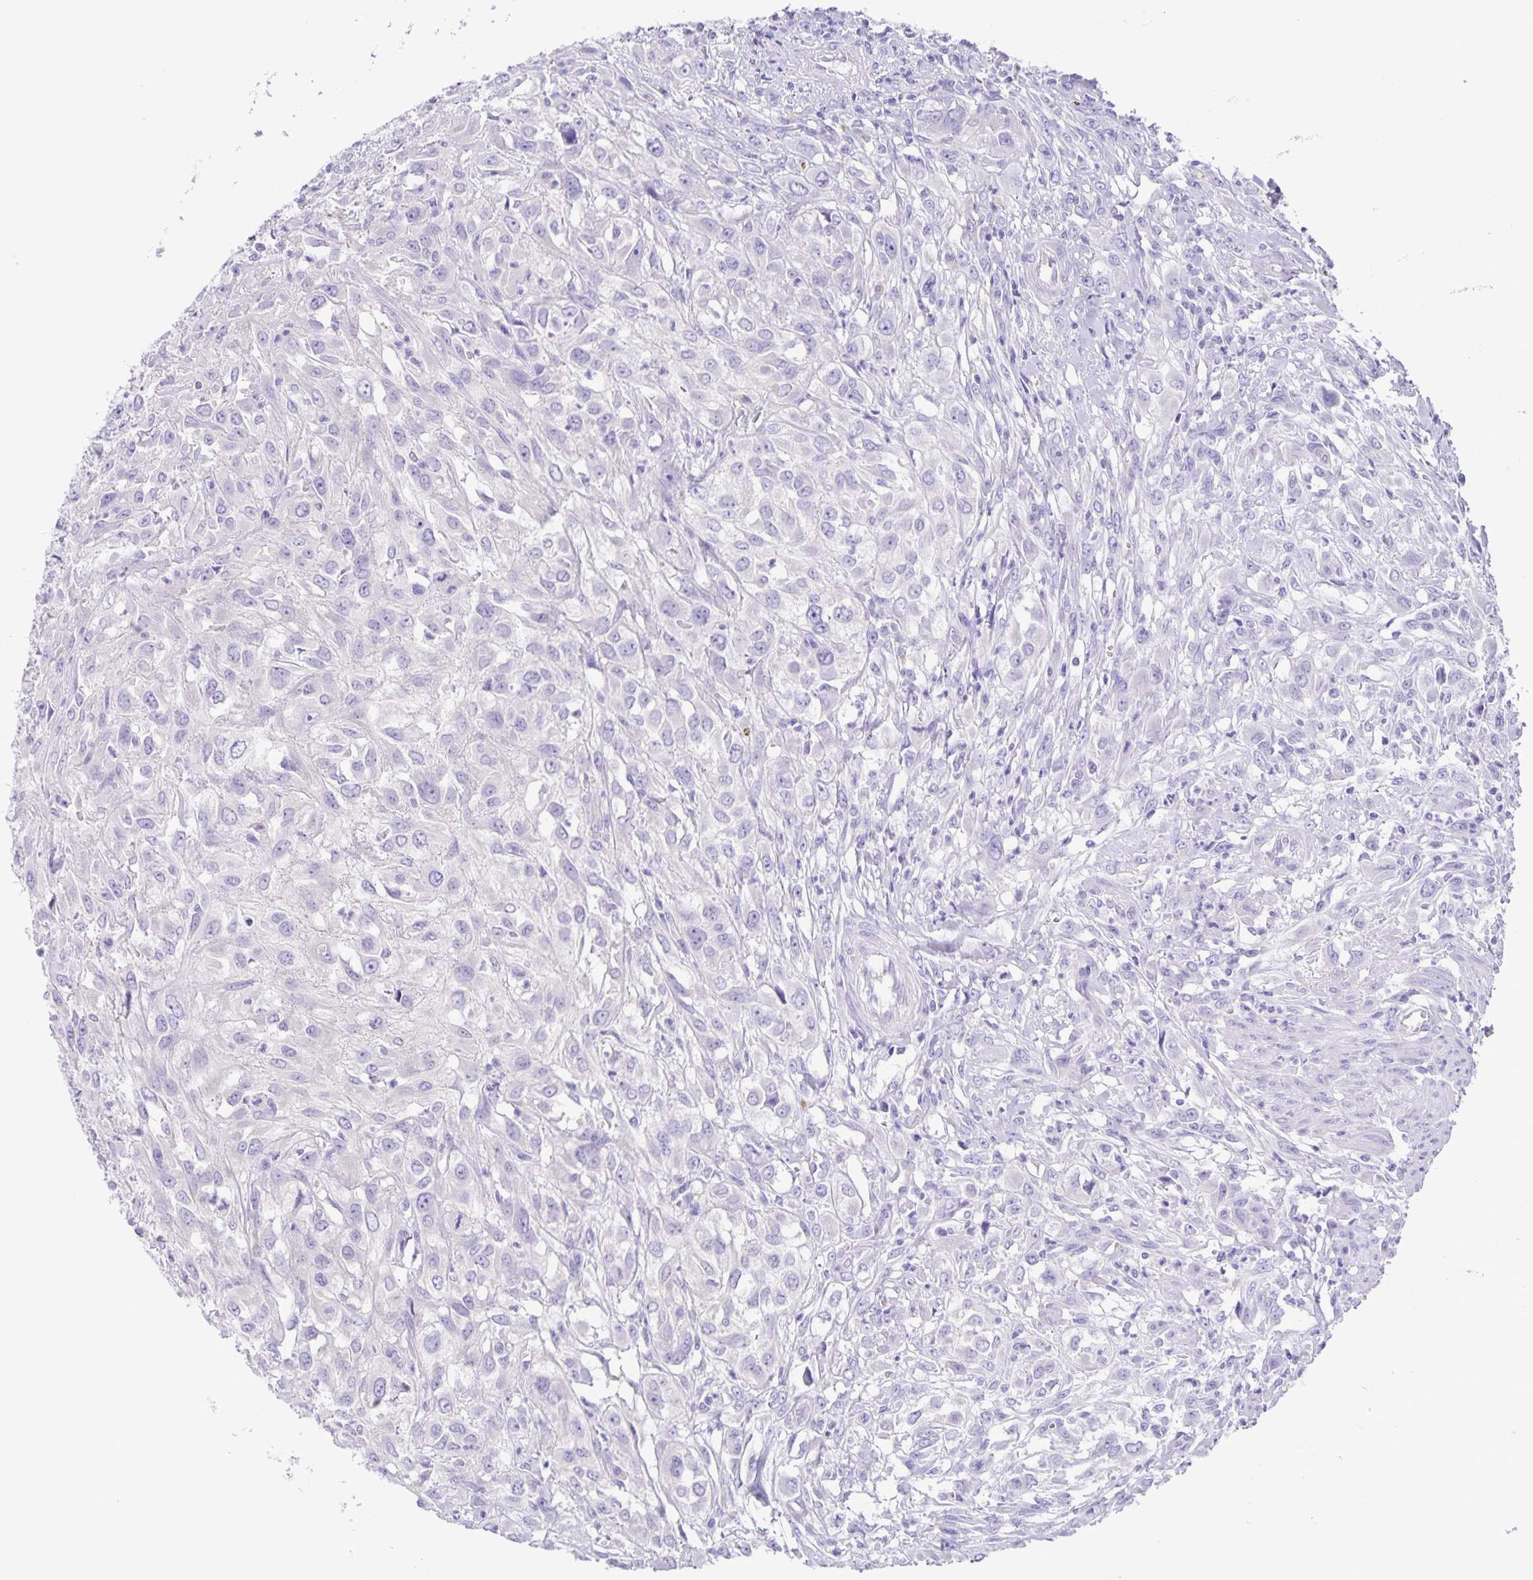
{"staining": {"intensity": "negative", "quantity": "none", "location": "none"}, "tissue": "urothelial cancer", "cell_type": "Tumor cells", "image_type": "cancer", "snomed": [{"axis": "morphology", "description": "Urothelial carcinoma, High grade"}, {"axis": "topography", "description": "Urinary bladder"}], "caption": "High magnification brightfield microscopy of high-grade urothelial carcinoma stained with DAB (3,3'-diaminobenzidine) (brown) and counterstained with hematoxylin (blue): tumor cells show no significant positivity.", "gene": "CAPSL", "patient": {"sex": "male", "age": 67}}